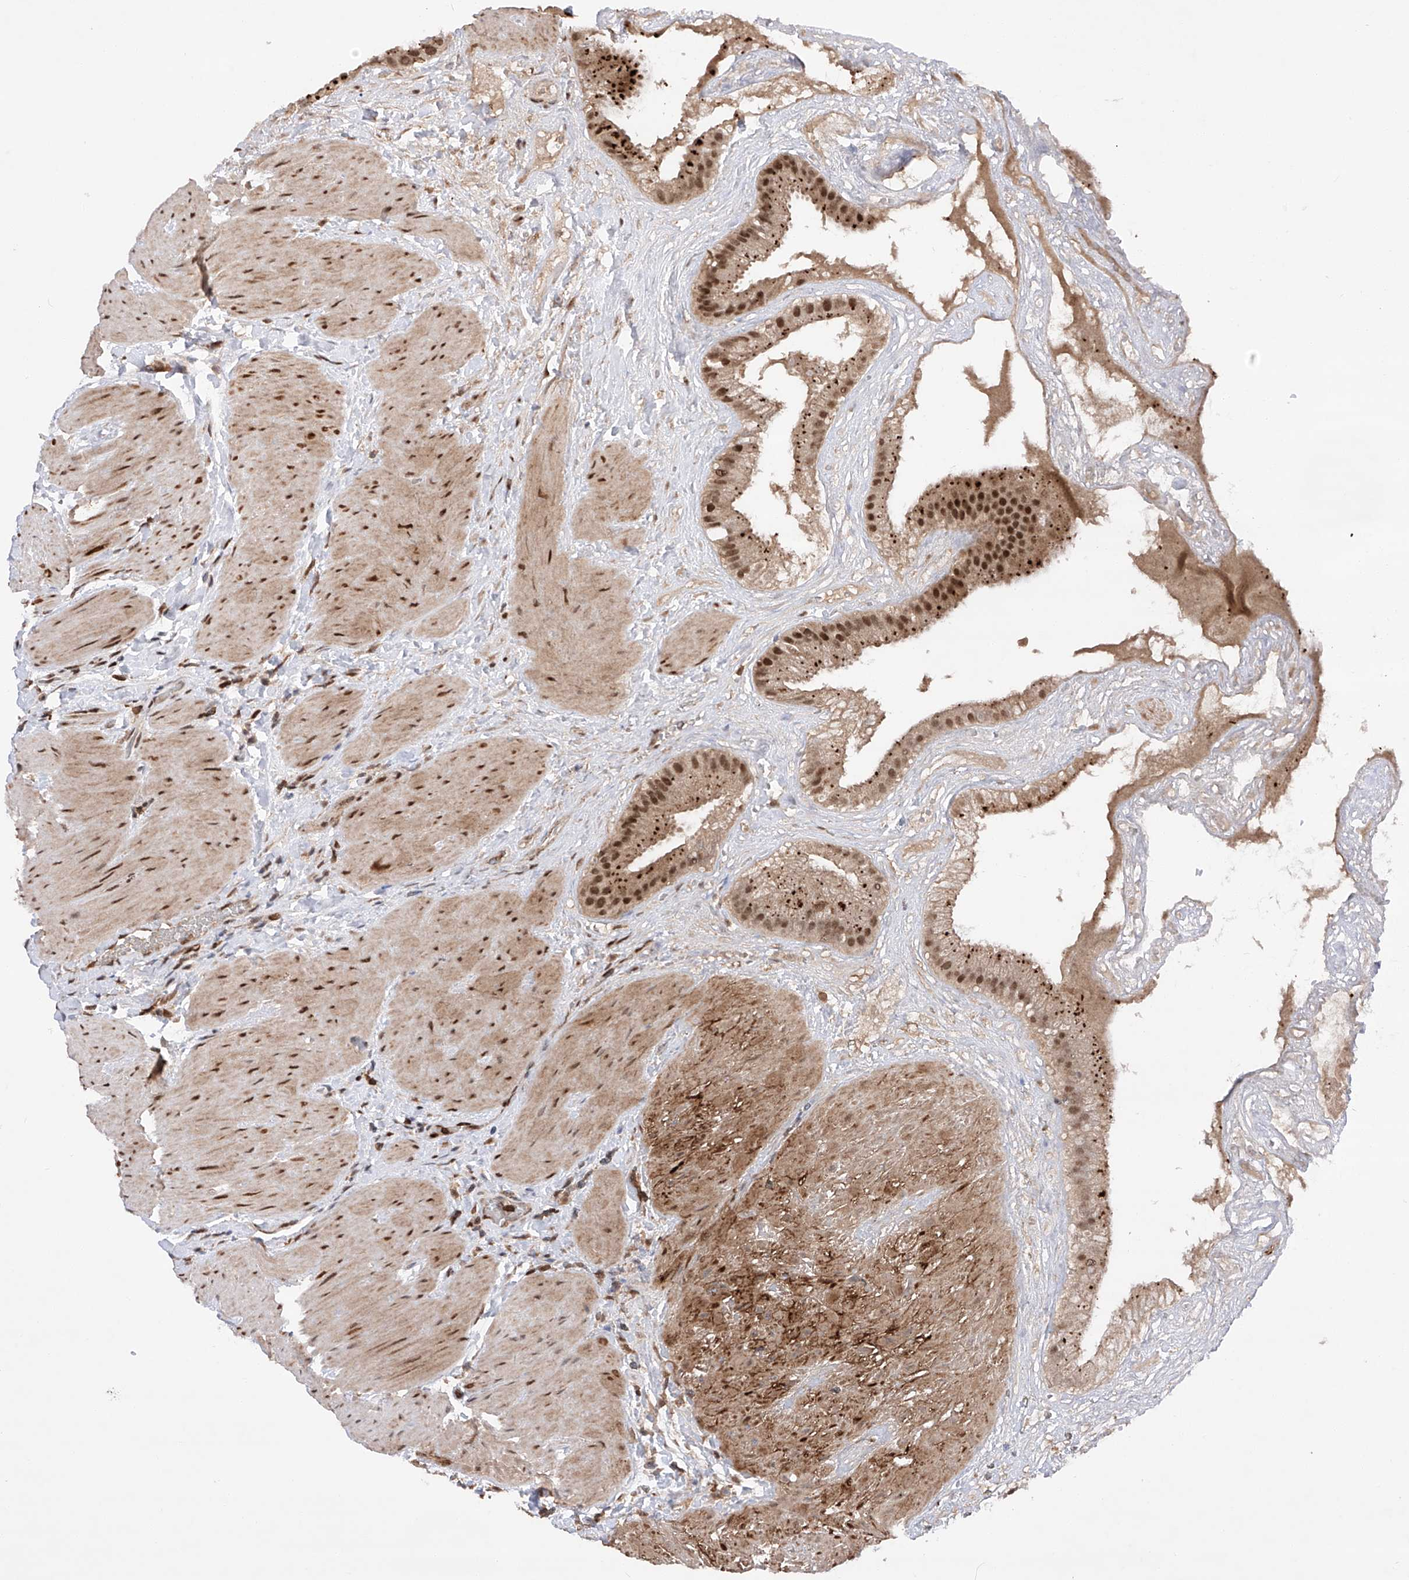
{"staining": {"intensity": "strong", "quantity": ">75%", "location": "cytoplasmic/membranous,nuclear"}, "tissue": "gallbladder", "cell_type": "Glandular cells", "image_type": "normal", "snomed": [{"axis": "morphology", "description": "Normal tissue, NOS"}, {"axis": "topography", "description": "Gallbladder"}], "caption": "Protein expression analysis of benign human gallbladder reveals strong cytoplasmic/membranous,nuclear staining in about >75% of glandular cells.", "gene": "ZNF280D", "patient": {"sex": "male", "age": 55}}